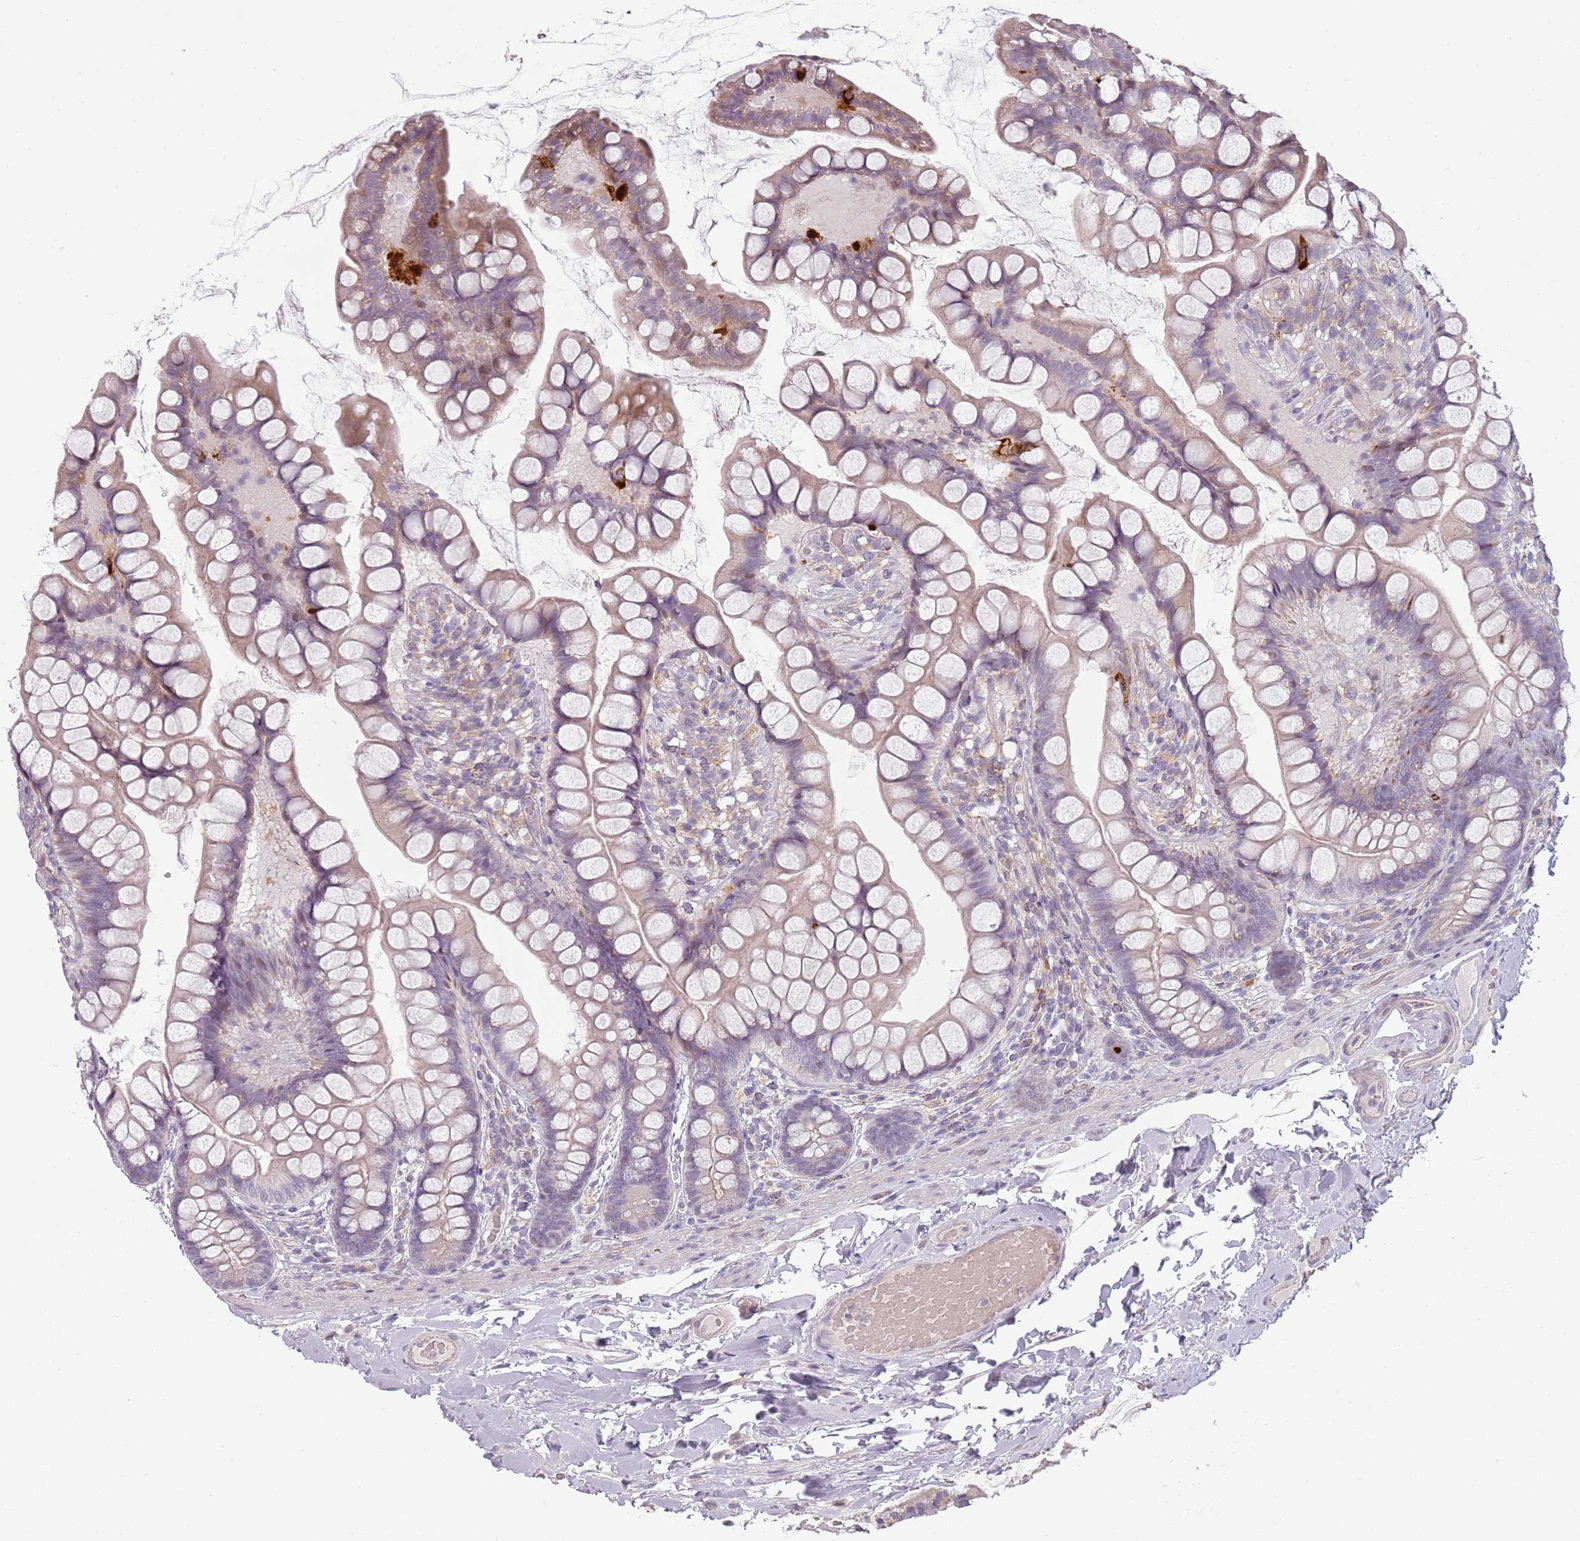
{"staining": {"intensity": "weak", "quantity": "25%-75%", "location": "cytoplasmic/membranous"}, "tissue": "small intestine", "cell_type": "Glandular cells", "image_type": "normal", "snomed": [{"axis": "morphology", "description": "Normal tissue, NOS"}, {"axis": "topography", "description": "Small intestine"}], "caption": "Brown immunohistochemical staining in unremarkable small intestine exhibits weak cytoplasmic/membranous staining in about 25%-75% of glandular cells. Nuclei are stained in blue.", "gene": "CC2D2B", "patient": {"sex": "male", "age": 70}}